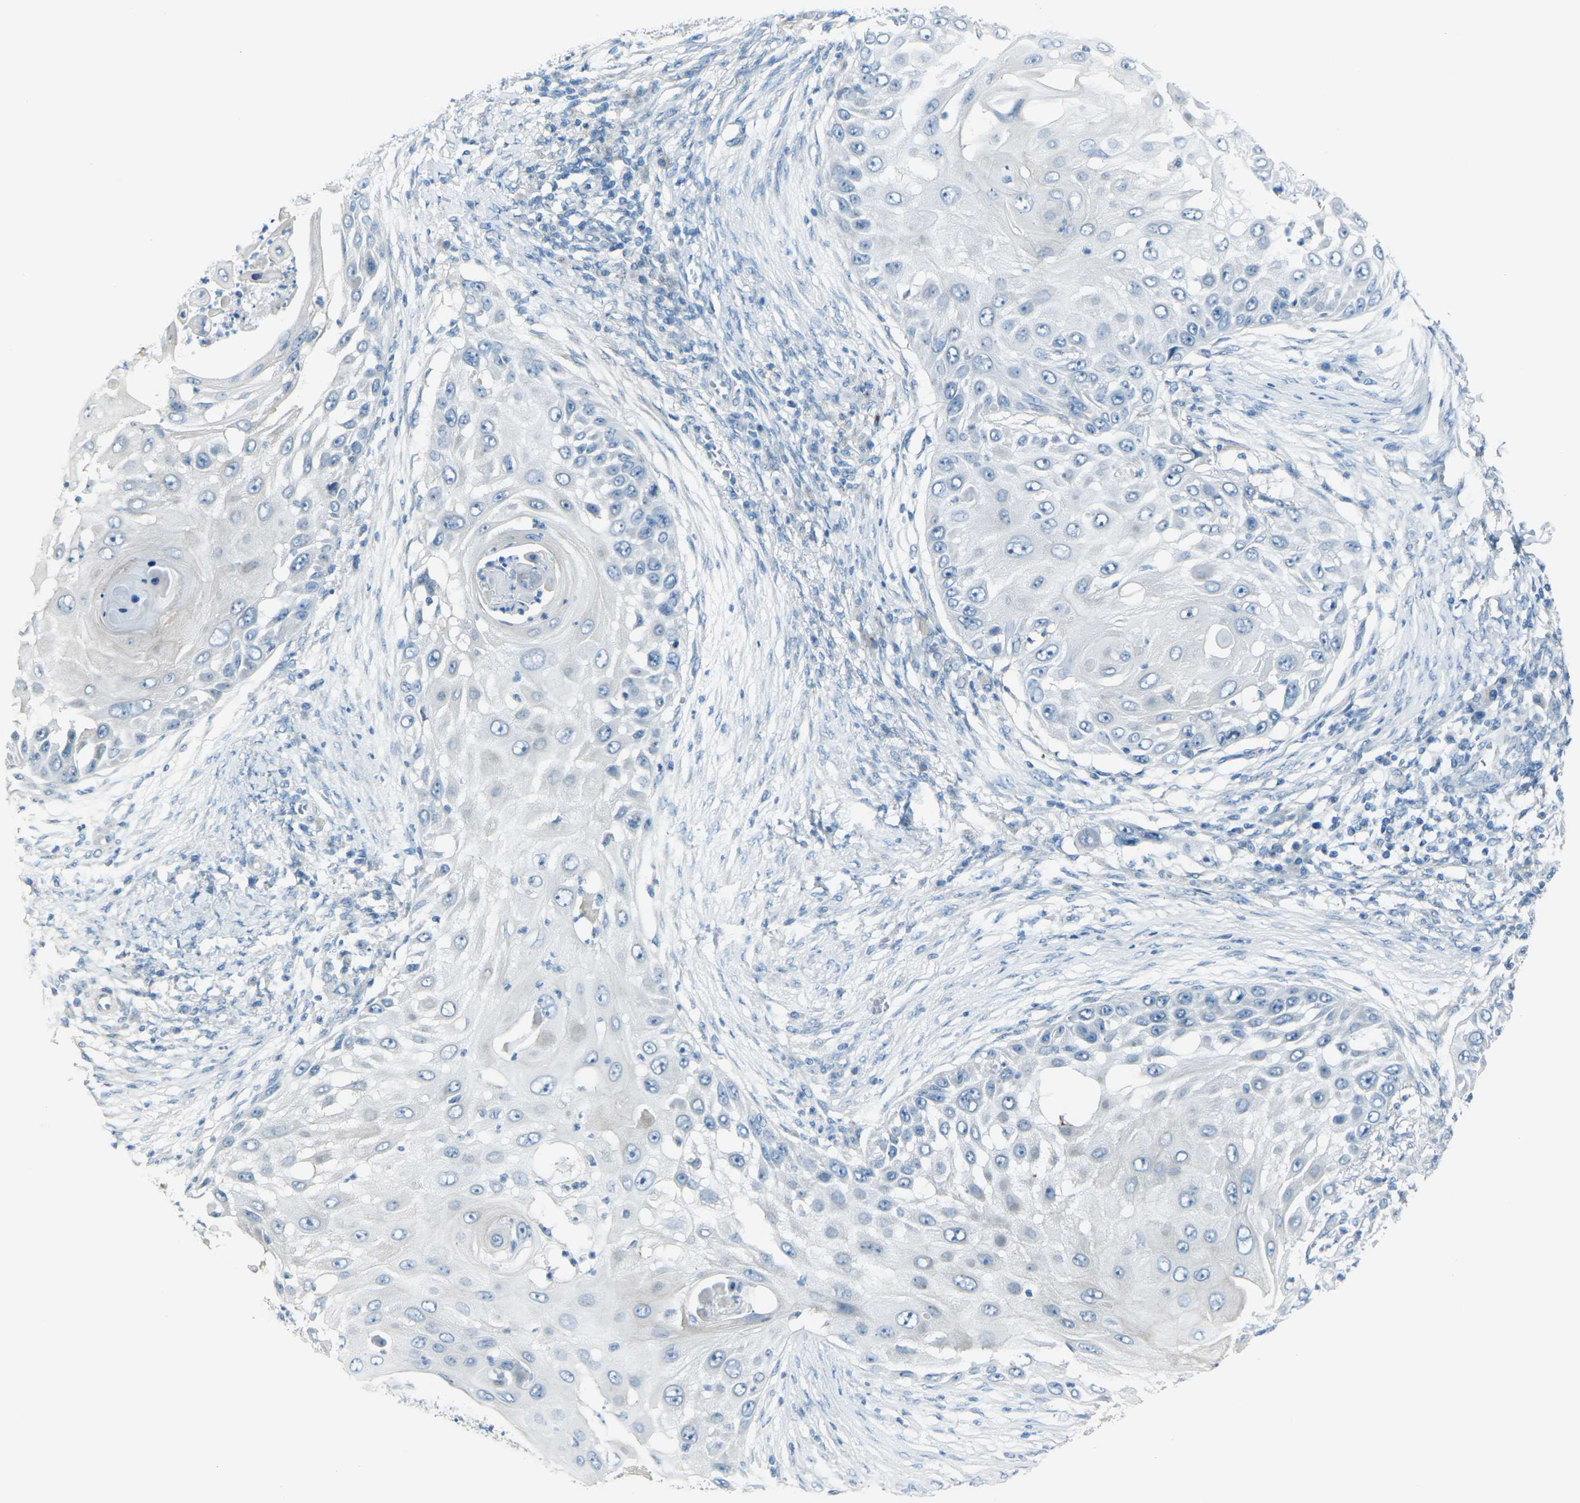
{"staining": {"intensity": "negative", "quantity": "none", "location": "none"}, "tissue": "skin cancer", "cell_type": "Tumor cells", "image_type": "cancer", "snomed": [{"axis": "morphology", "description": "Squamous cell carcinoma, NOS"}, {"axis": "topography", "description": "Skin"}], "caption": "IHC image of skin squamous cell carcinoma stained for a protein (brown), which exhibits no expression in tumor cells.", "gene": "ANKRD46", "patient": {"sex": "female", "age": 44}}